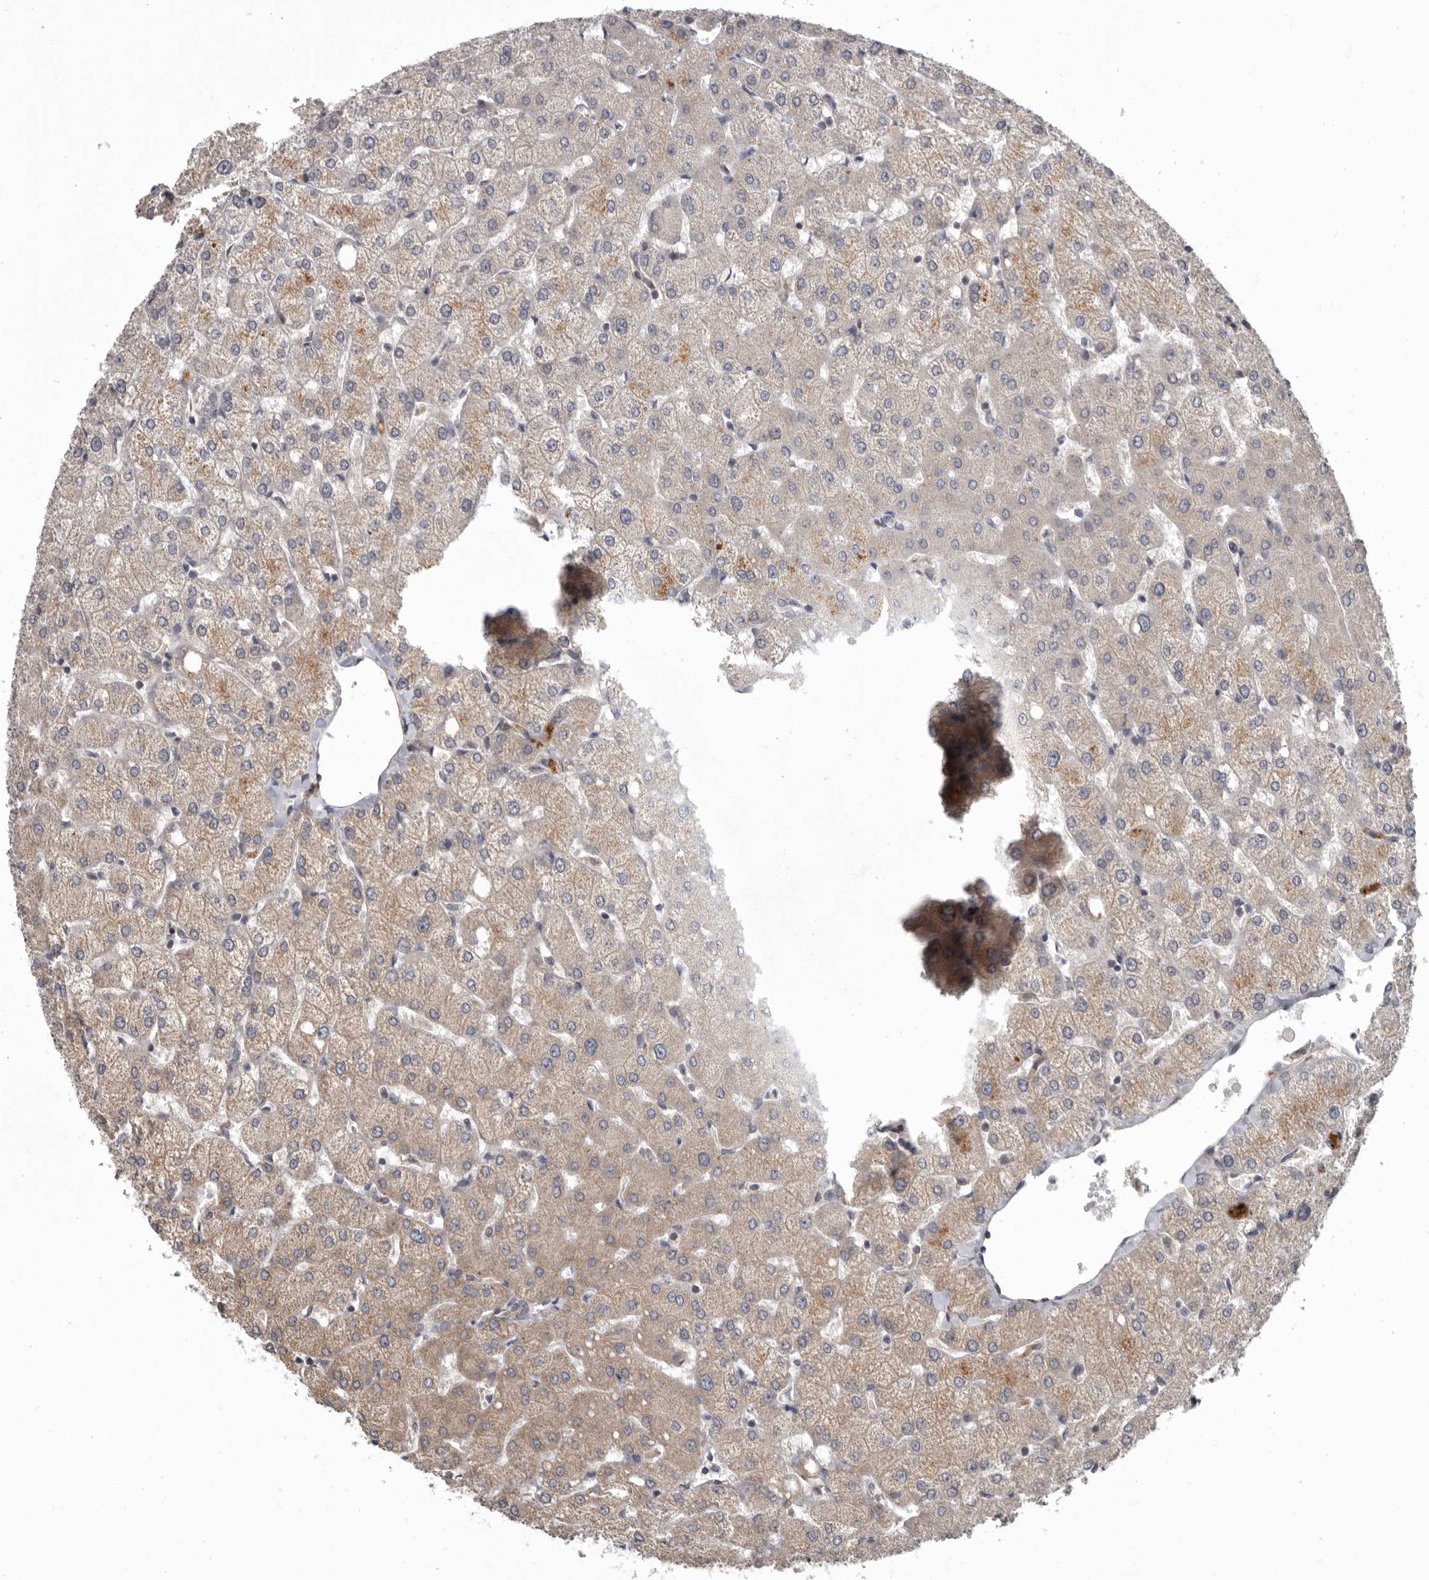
{"staining": {"intensity": "weak", "quantity": "<25%", "location": "cytoplasmic/membranous"}, "tissue": "liver", "cell_type": "Cholangiocytes", "image_type": "normal", "snomed": [{"axis": "morphology", "description": "Normal tissue, NOS"}, {"axis": "topography", "description": "Liver"}], "caption": "DAB (3,3'-diaminobenzidine) immunohistochemical staining of benign human liver exhibits no significant expression in cholangiocytes.", "gene": "FGFR4", "patient": {"sex": "female", "age": 54}}